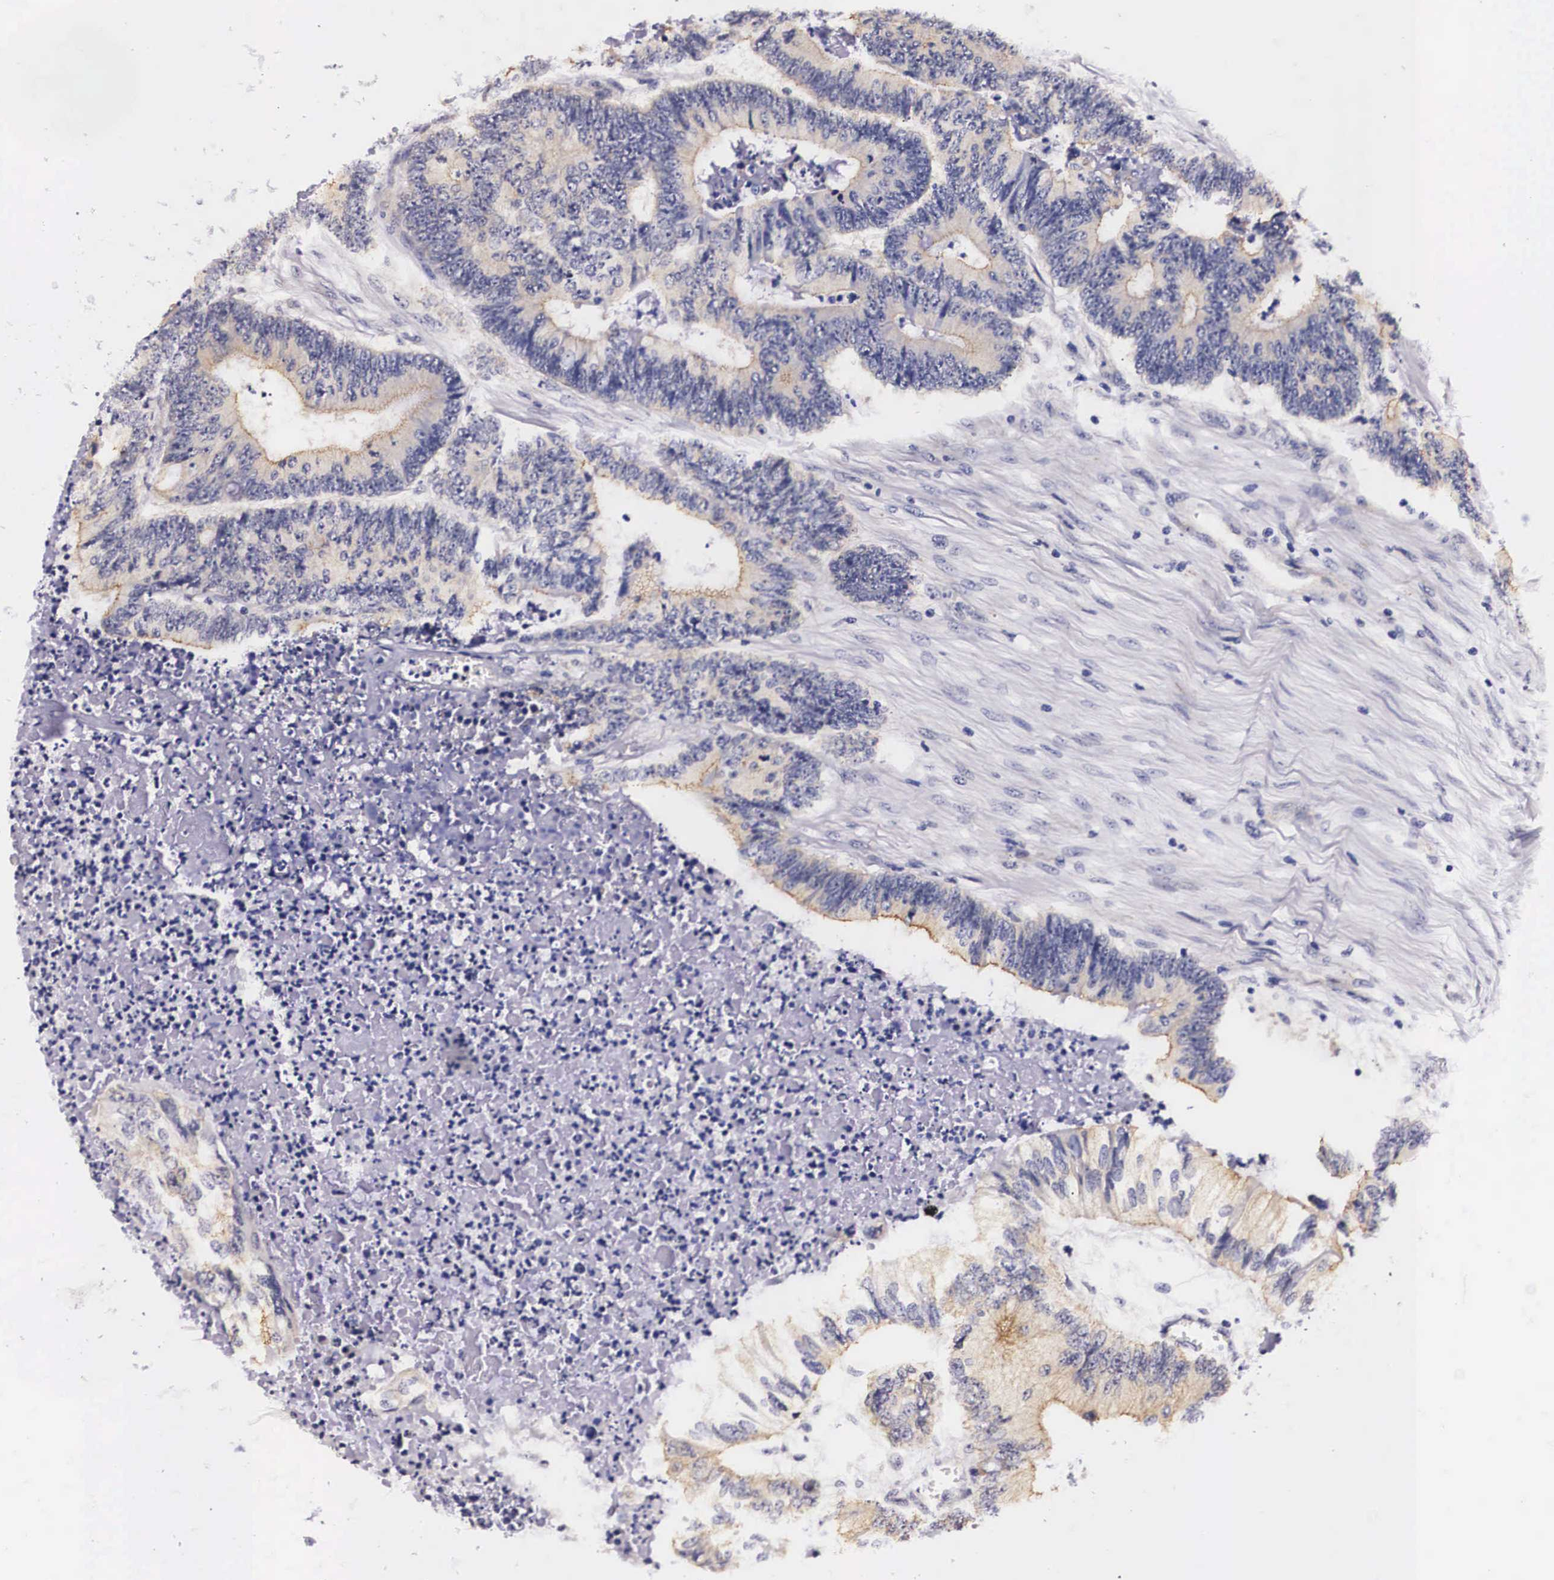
{"staining": {"intensity": "weak", "quantity": "25%-75%", "location": "cytoplasmic/membranous"}, "tissue": "colorectal cancer", "cell_type": "Tumor cells", "image_type": "cancer", "snomed": [{"axis": "morphology", "description": "Adenocarcinoma, NOS"}, {"axis": "topography", "description": "Colon"}], "caption": "Colorectal adenocarcinoma tissue reveals weak cytoplasmic/membranous positivity in about 25%-75% of tumor cells", "gene": "PHETA2", "patient": {"sex": "male", "age": 65}}